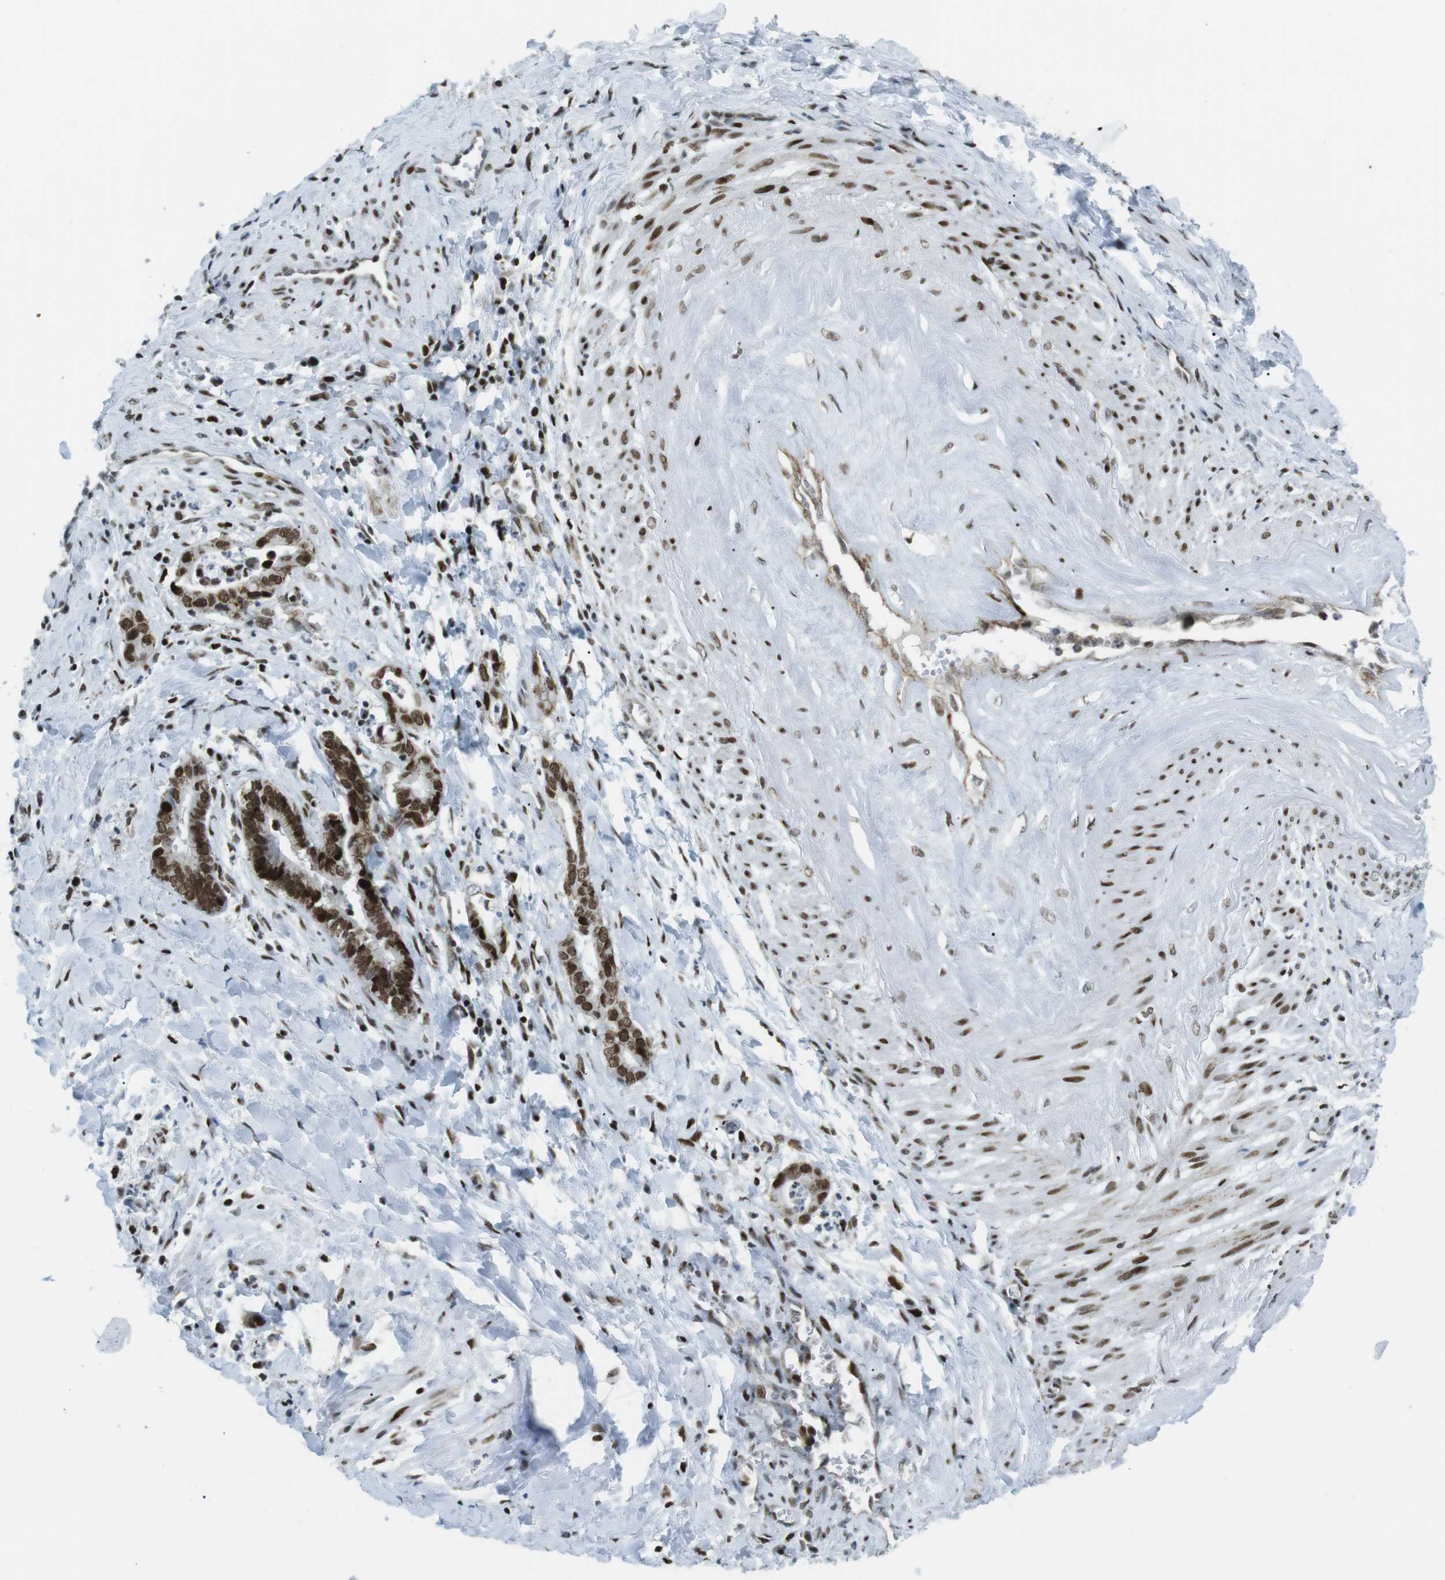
{"staining": {"intensity": "strong", "quantity": ">75%", "location": "nuclear"}, "tissue": "cervical cancer", "cell_type": "Tumor cells", "image_type": "cancer", "snomed": [{"axis": "morphology", "description": "Adenocarcinoma, NOS"}, {"axis": "topography", "description": "Cervix"}], "caption": "Protein staining displays strong nuclear positivity in approximately >75% of tumor cells in cervical cancer (adenocarcinoma).", "gene": "ARID1A", "patient": {"sex": "female", "age": 44}}